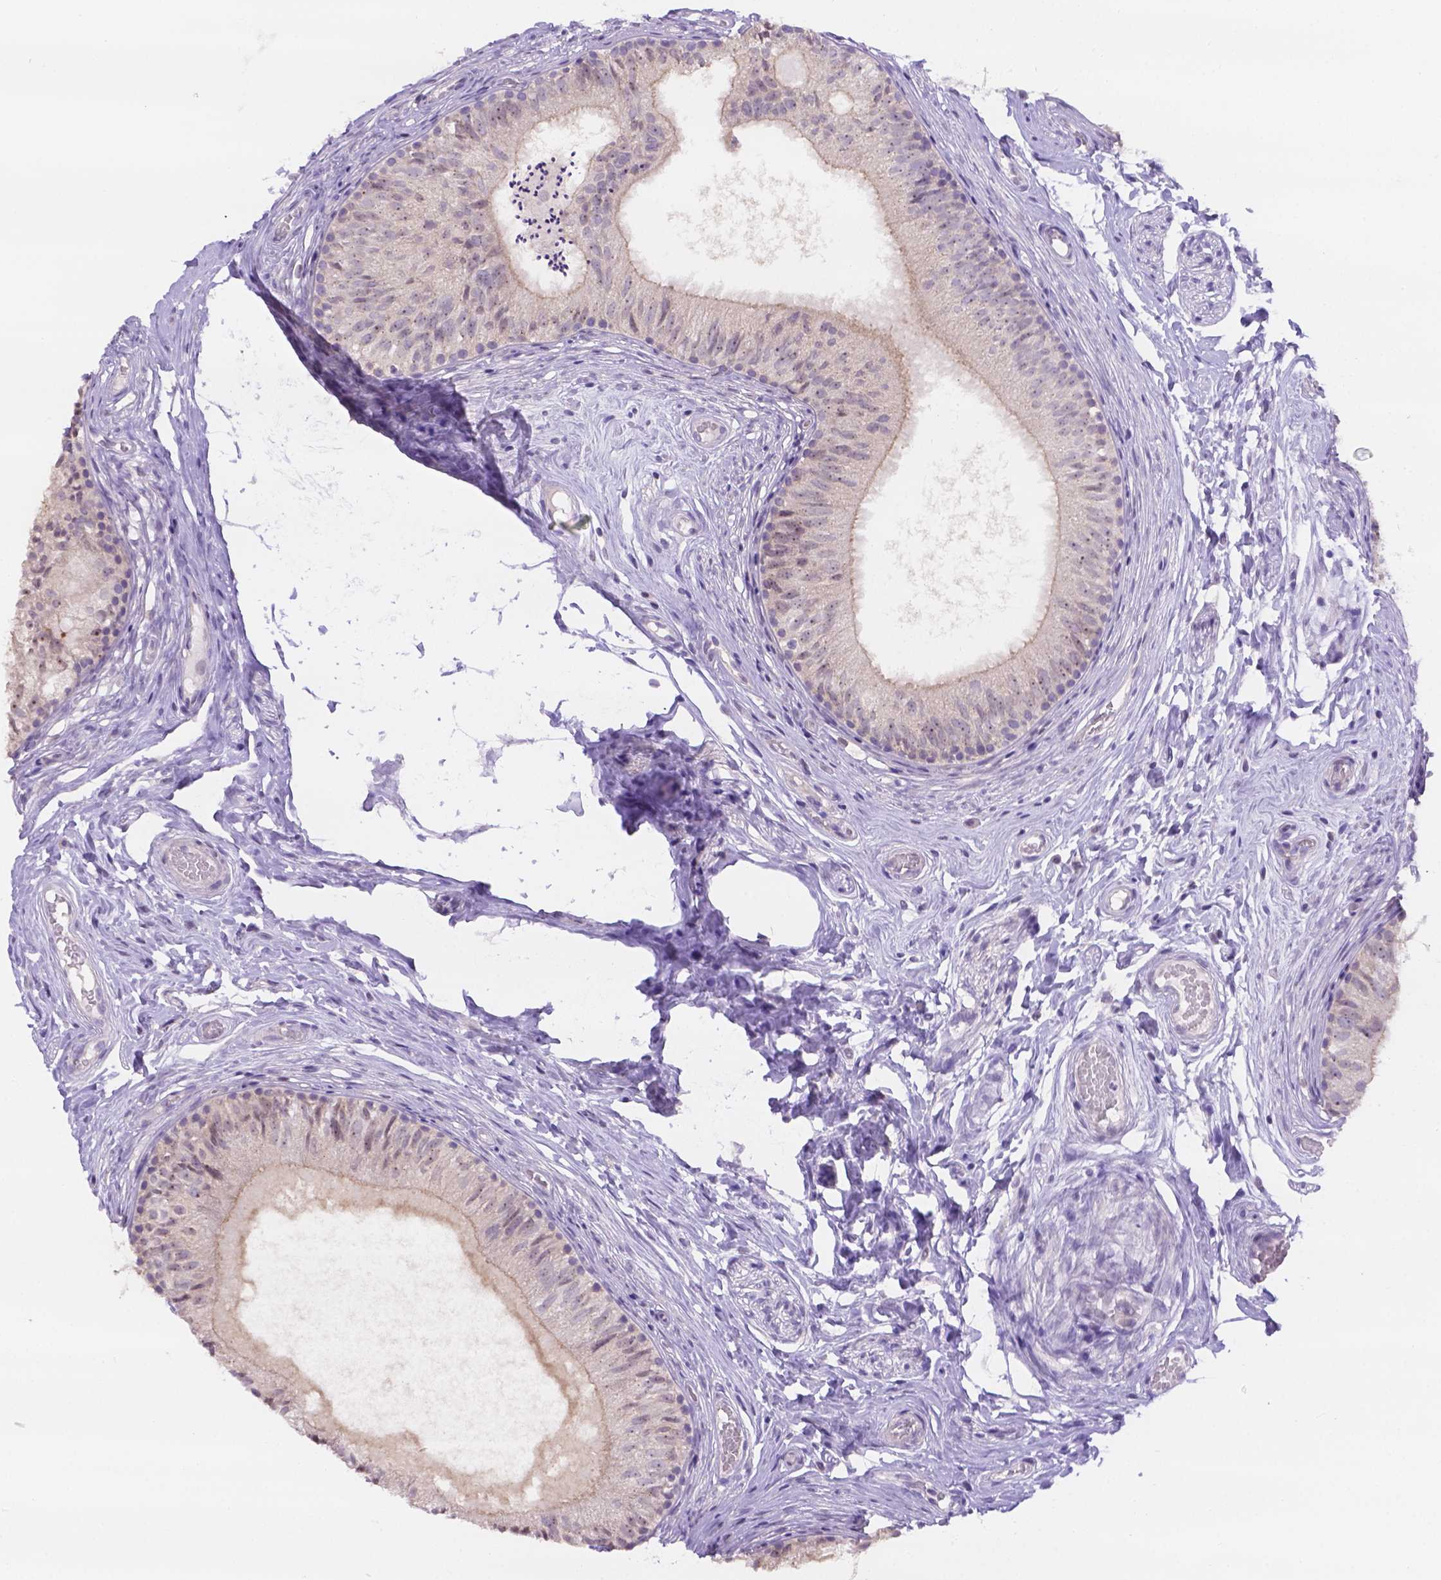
{"staining": {"intensity": "weak", "quantity": "<25%", "location": "cytoplasmic/membranous"}, "tissue": "epididymis", "cell_type": "Glandular cells", "image_type": "normal", "snomed": [{"axis": "morphology", "description": "Normal tissue, NOS"}, {"axis": "topography", "description": "Epididymis"}], "caption": "The micrograph shows no staining of glandular cells in unremarkable epididymis. (DAB IHC visualized using brightfield microscopy, high magnification).", "gene": "CD96", "patient": {"sex": "male", "age": 29}}